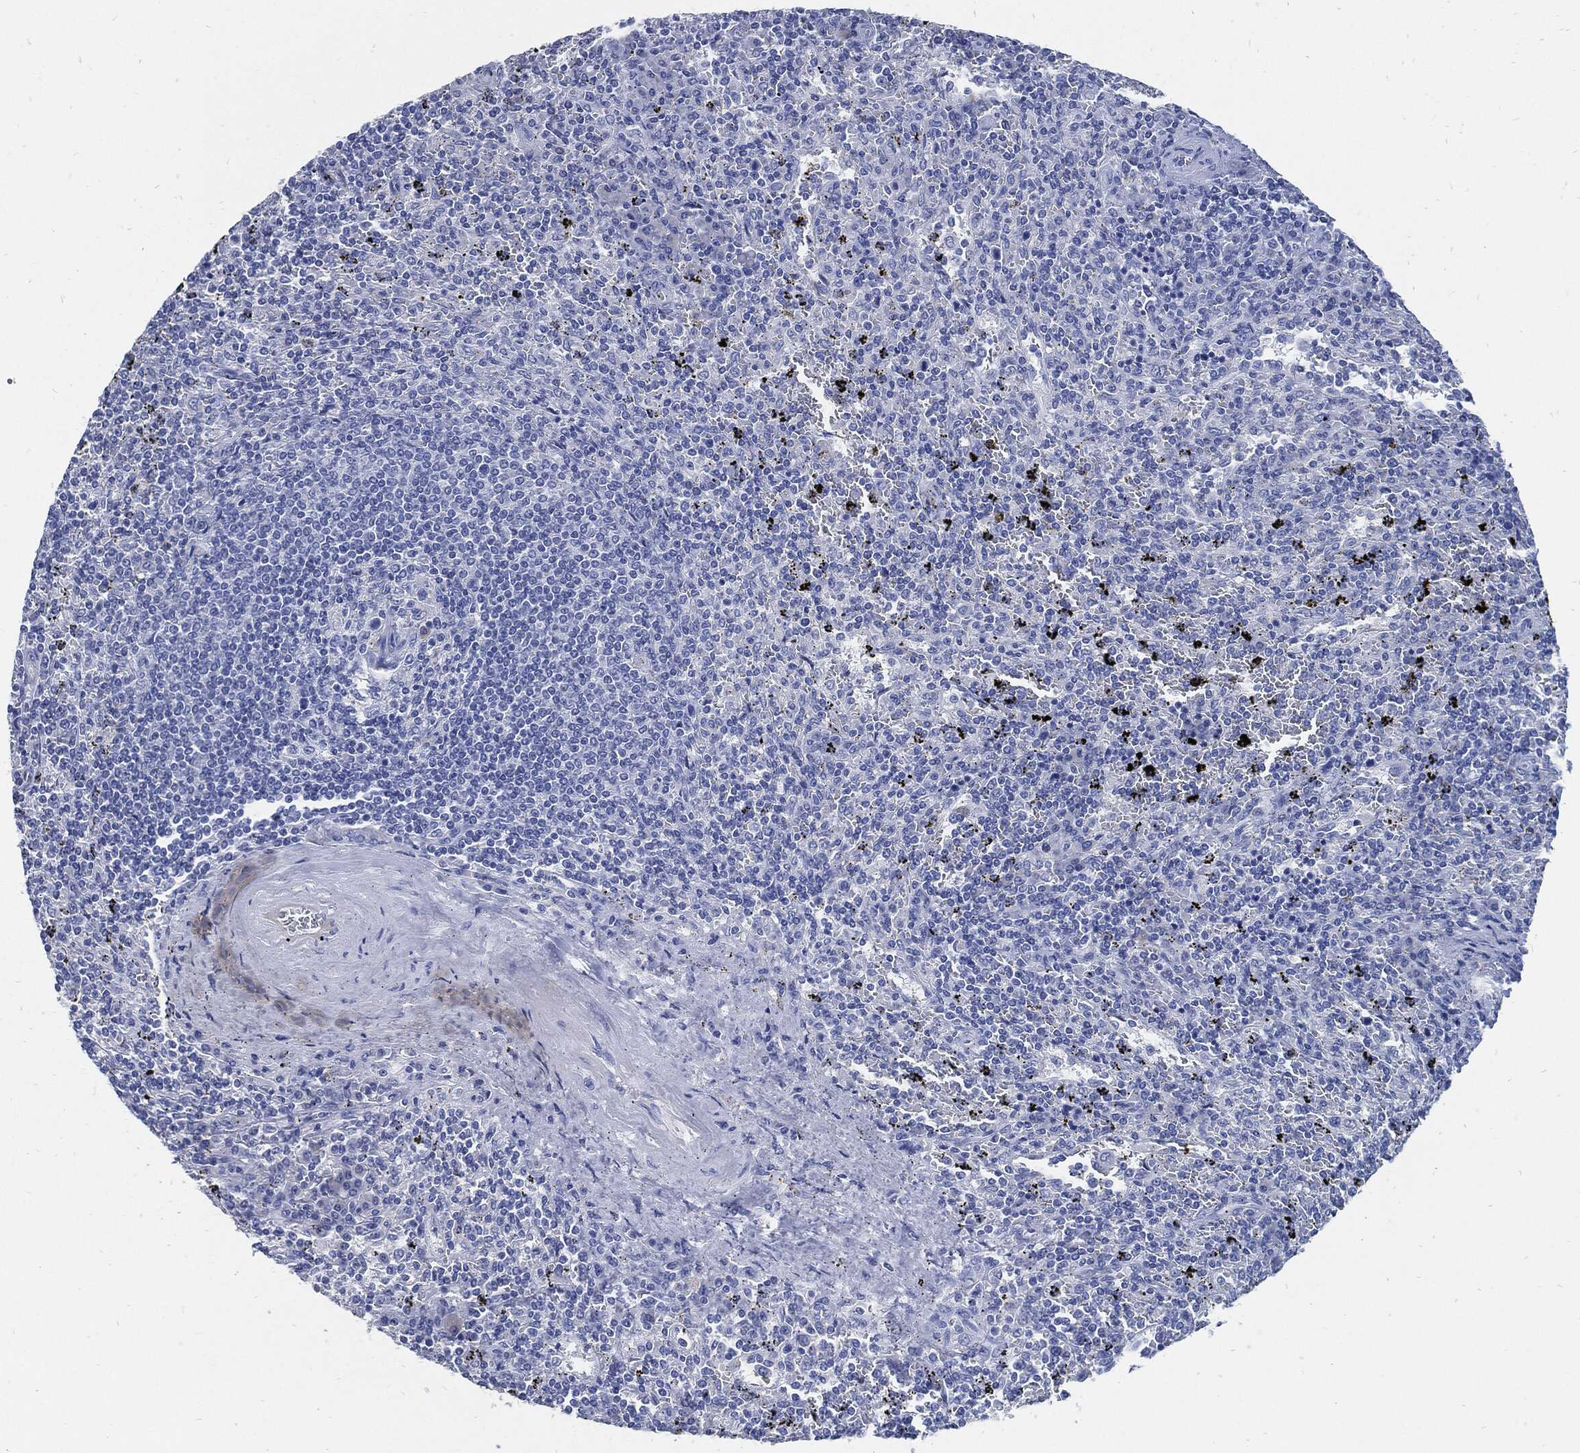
{"staining": {"intensity": "negative", "quantity": "none", "location": "none"}, "tissue": "lymphoma", "cell_type": "Tumor cells", "image_type": "cancer", "snomed": [{"axis": "morphology", "description": "Malignant lymphoma, non-Hodgkin's type, Low grade"}, {"axis": "topography", "description": "Spleen"}], "caption": "Photomicrograph shows no protein expression in tumor cells of malignant lymphoma, non-Hodgkin's type (low-grade) tissue. (Immunohistochemistry, brightfield microscopy, high magnification).", "gene": "FABP4", "patient": {"sex": "male", "age": 62}}